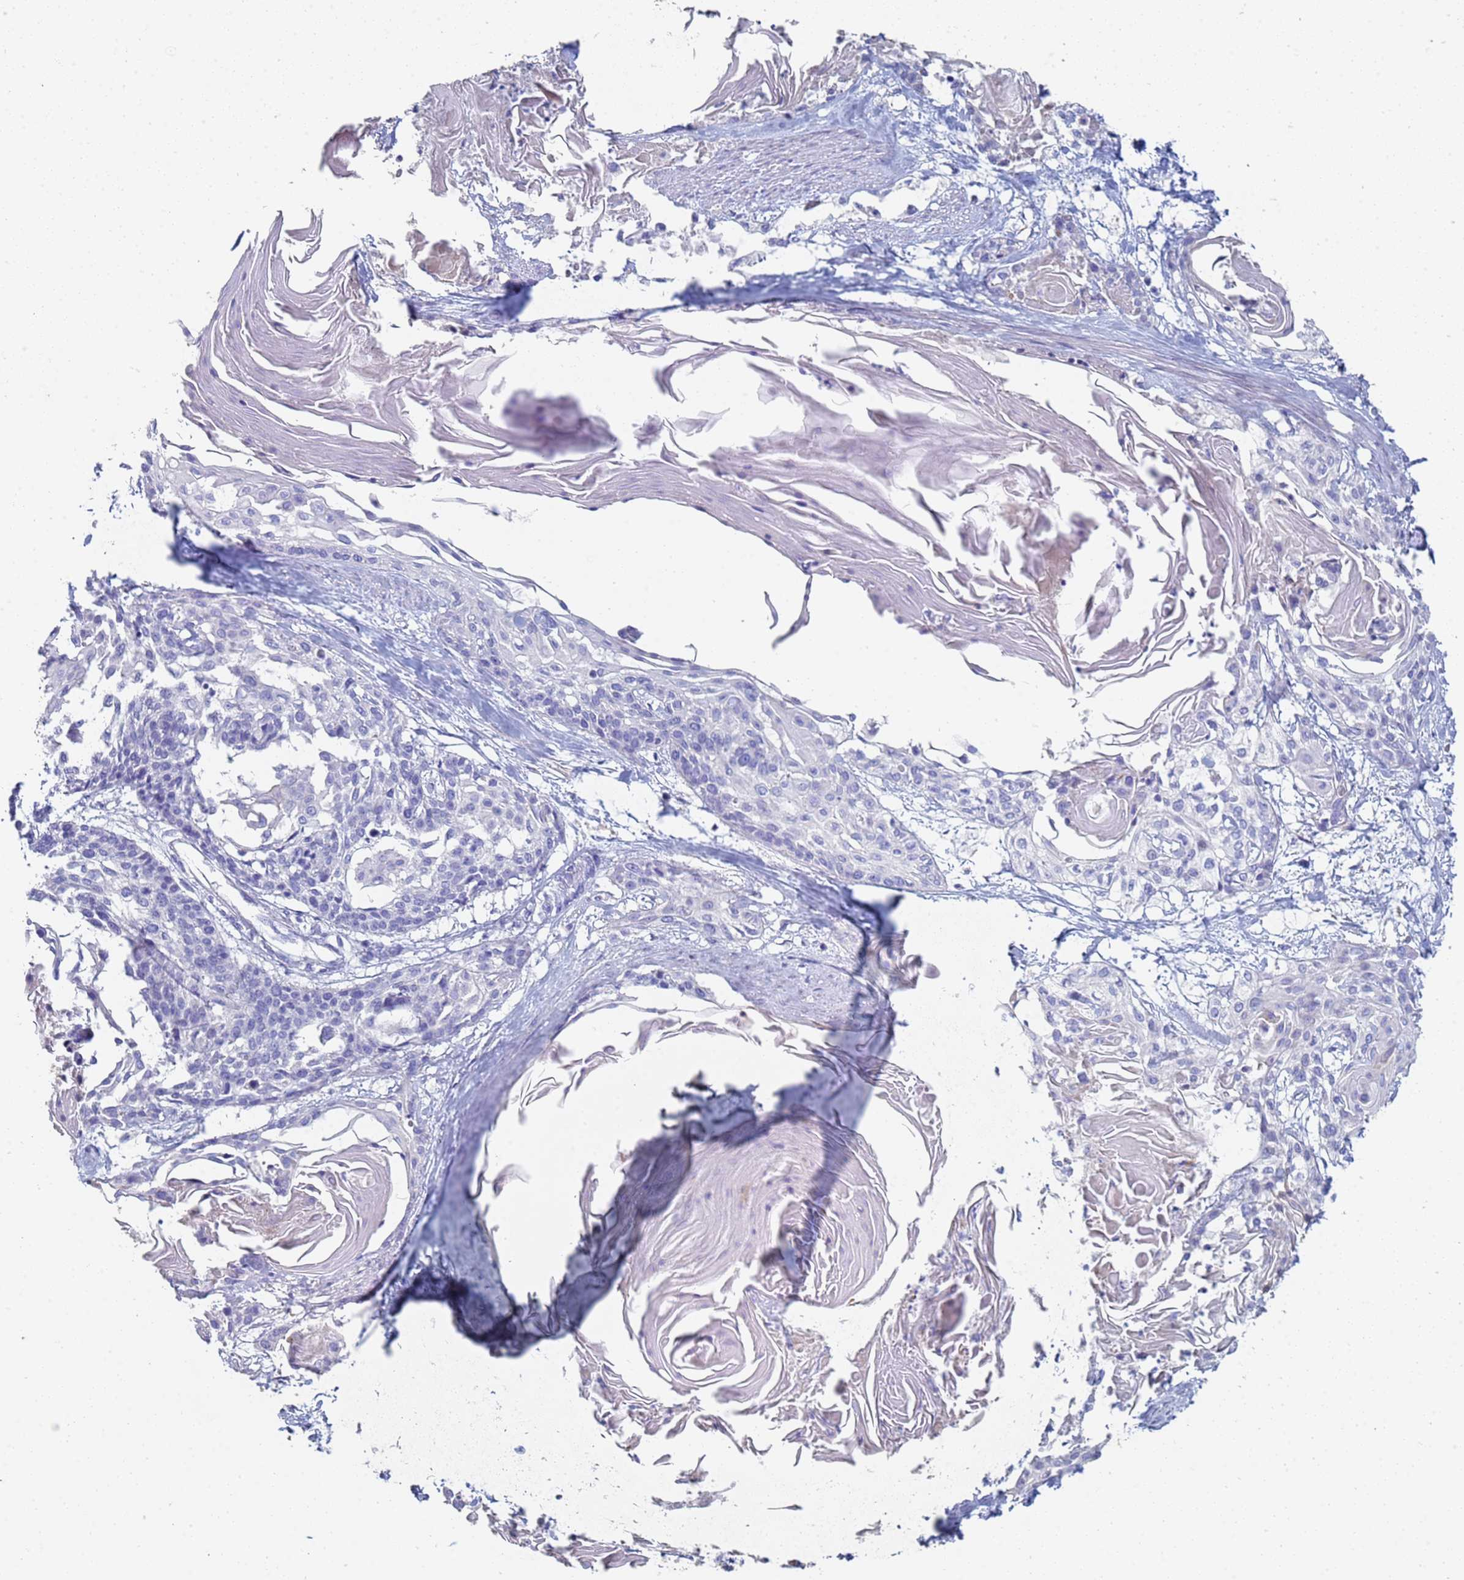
{"staining": {"intensity": "negative", "quantity": "none", "location": "none"}, "tissue": "cervical cancer", "cell_type": "Tumor cells", "image_type": "cancer", "snomed": [{"axis": "morphology", "description": "Squamous cell carcinoma, NOS"}, {"axis": "topography", "description": "Cervix"}], "caption": "There is no significant expression in tumor cells of squamous cell carcinoma (cervical). The staining was performed using DAB (3,3'-diaminobenzidine) to visualize the protein expression in brown, while the nuclei were stained in blue with hematoxylin (Magnification: 20x).", "gene": "ABCA8", "patient": {"sex": "female", "age": 57}}